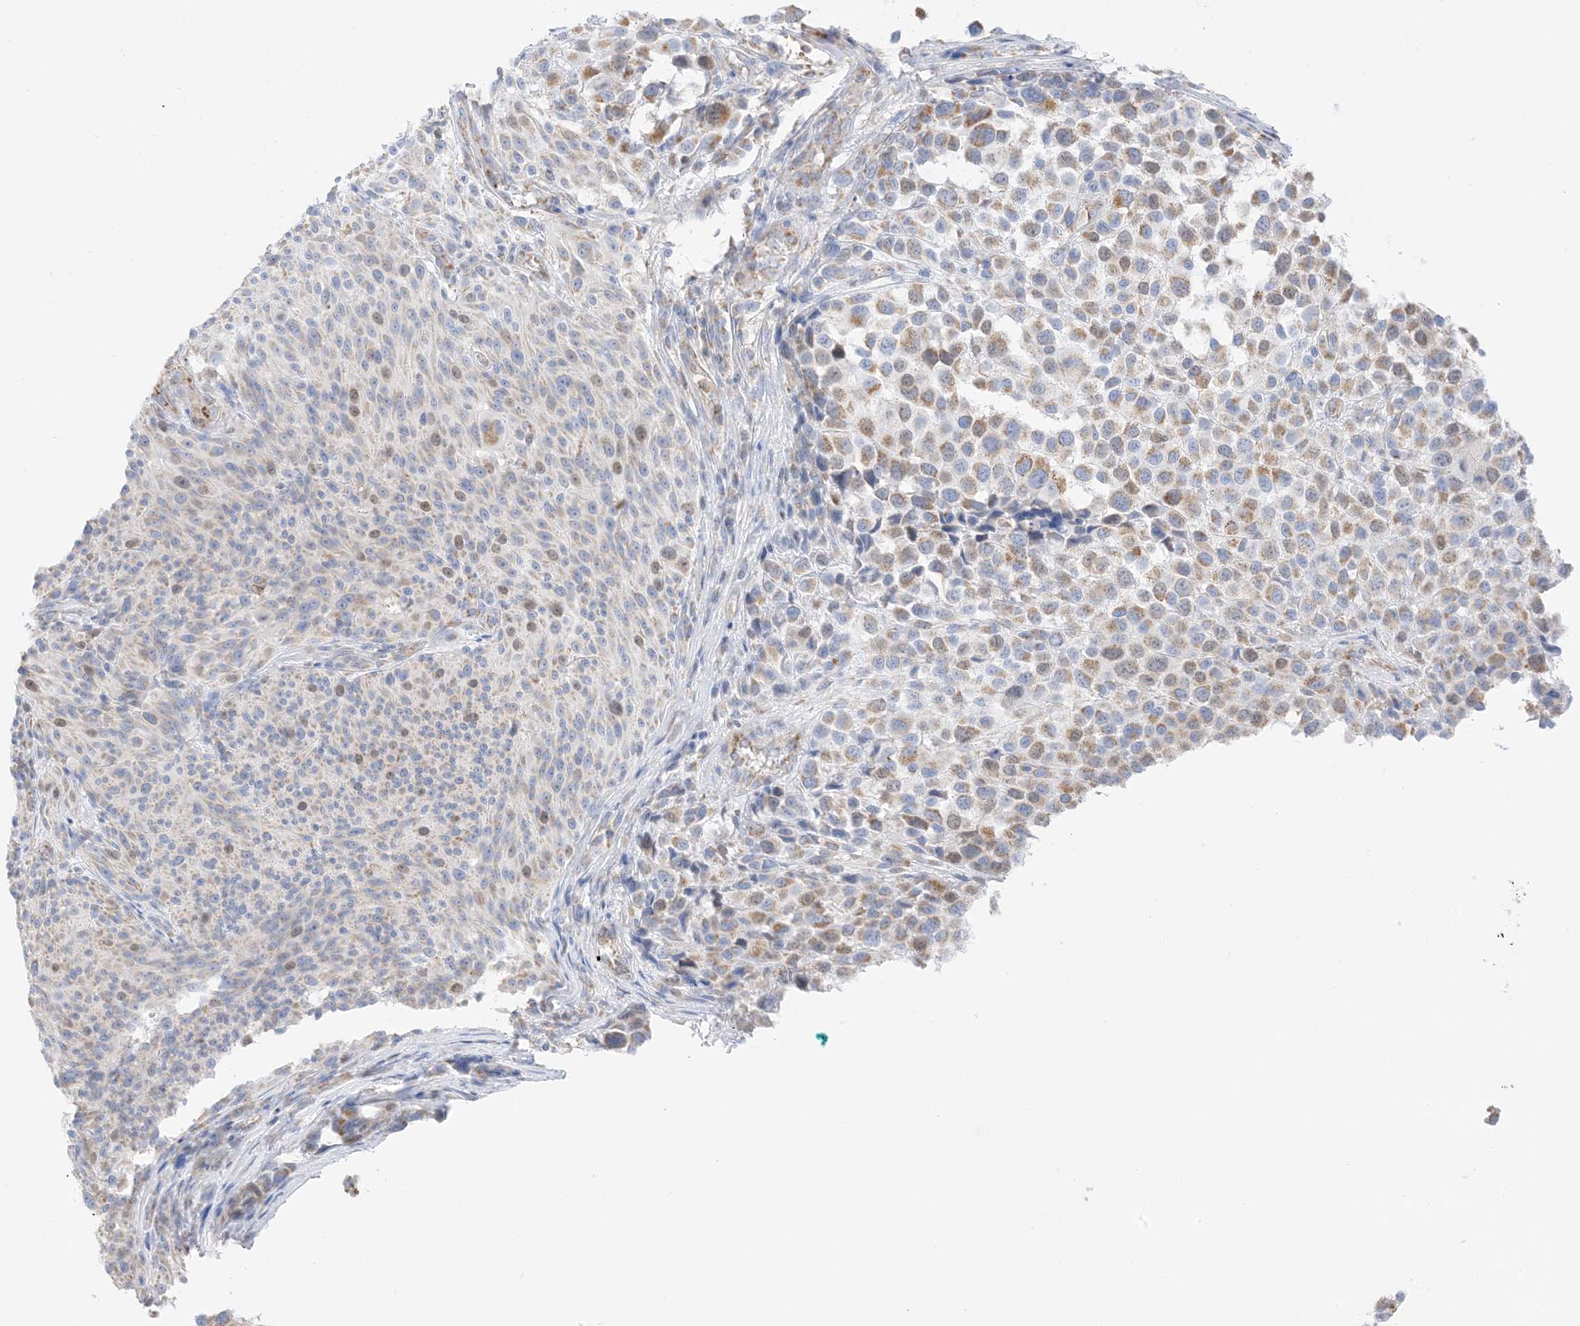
{"staining": {"intensity": "moderate", "quantity": "<25%", "location": "cytoplasmic/membranous"}, "tissue": "melanoma", "cell_type": "Tumor cells", "image_type": "cancer", "snomed": [{"axis": "morphology", "description": "Malignant melanoma, NOS"}, {"axis": "topography", "description": "Skin"}], "caption": "Malignant melanoma tissue displays moderate cytoplasmic/membranous positivity in about <25% of tumor cells, visualized by immunohistochemistry.", "gene": "CAPN13", "patient": {"sex": "male", "age": 53}}